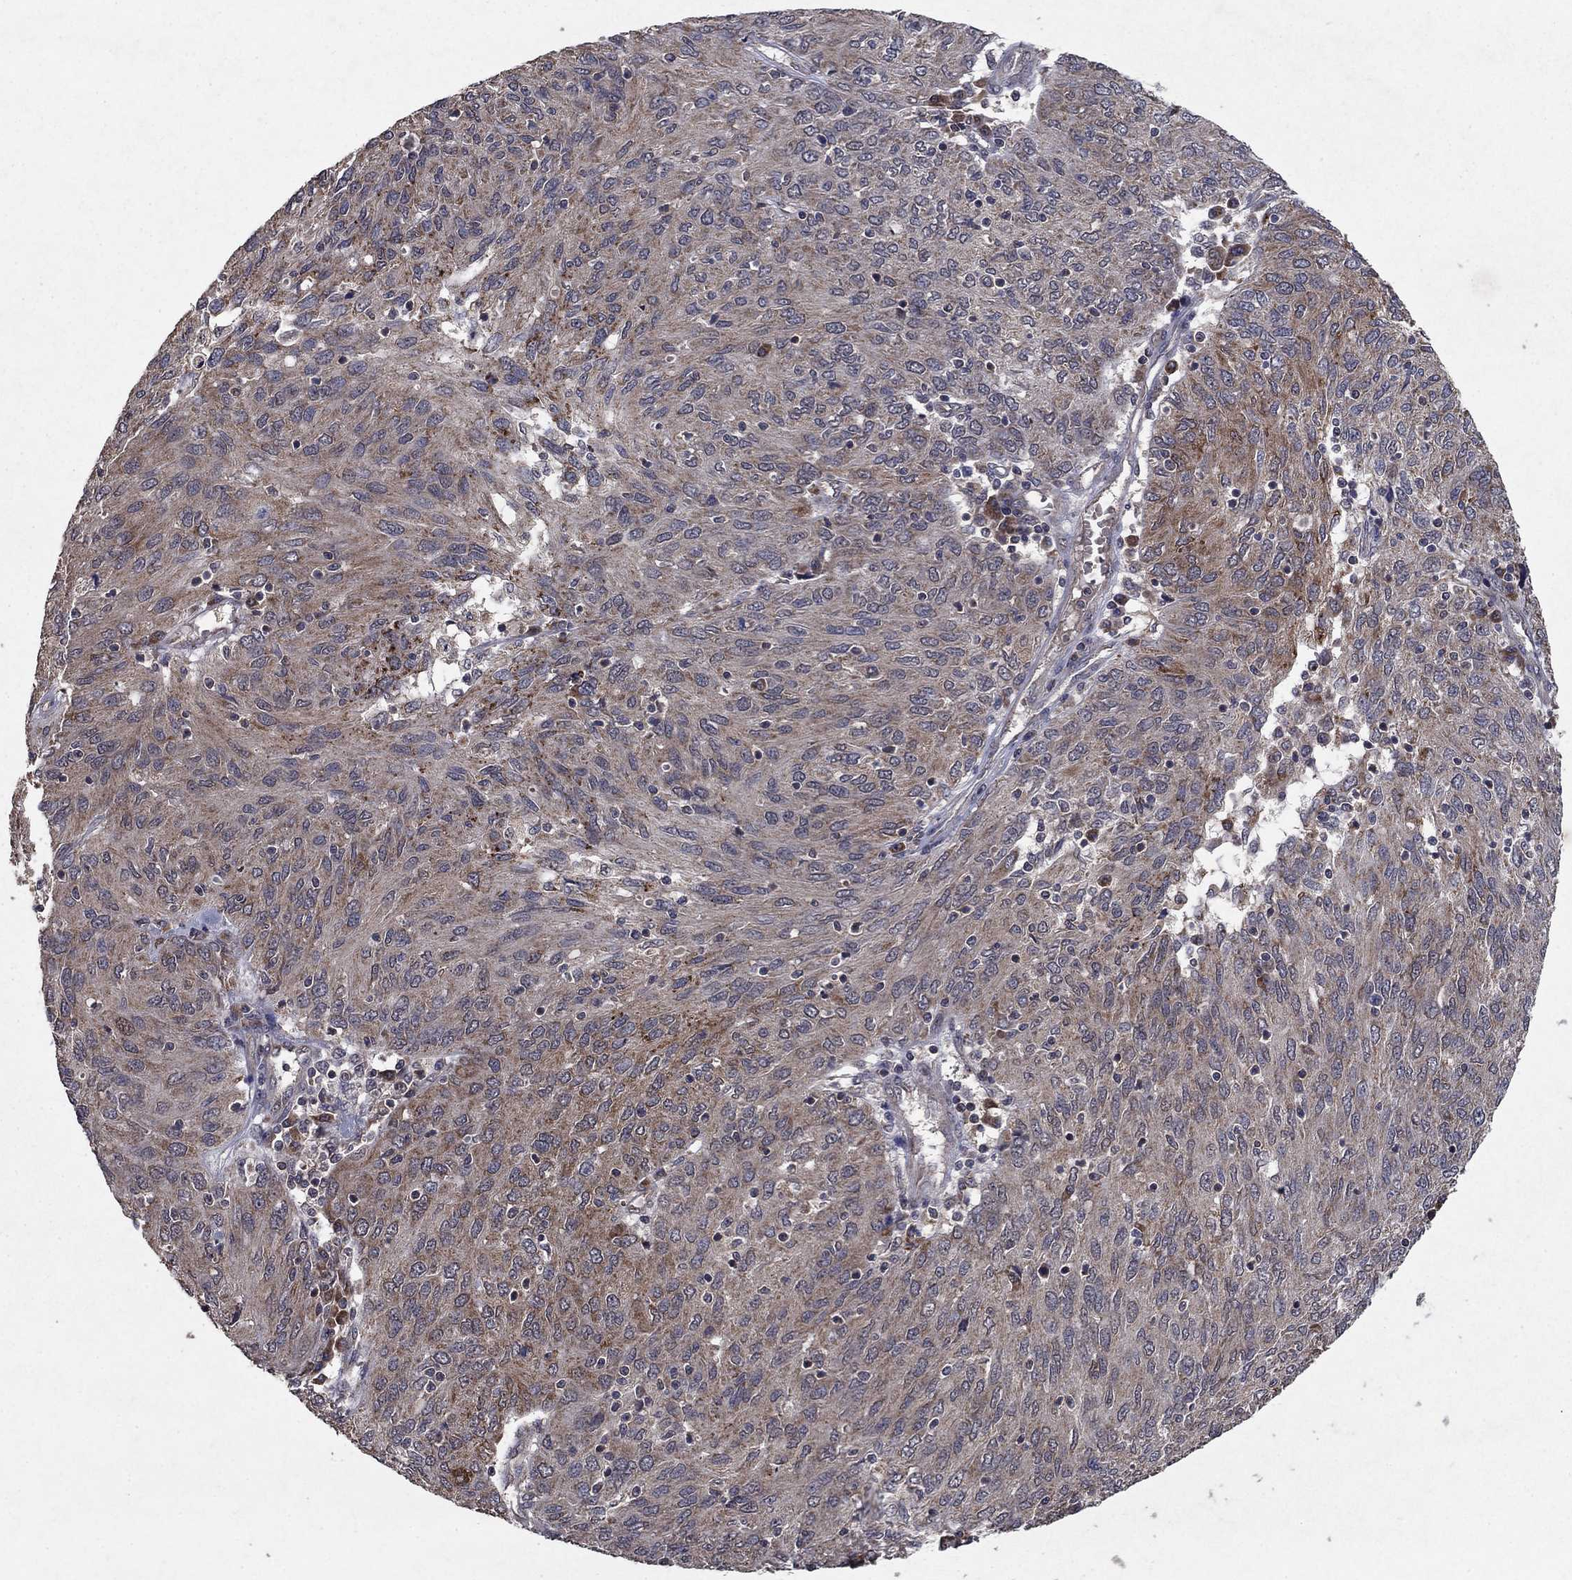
{"staining": {"intensity": "moderate", "quantity": "<25%", "location": "cytoplasmic/membranous"}, "tissue": "ovarian cancer", "cell_type": "Tumor cells", "image_type": "cancer", "snomed": [{"axis": "morphology", "description": "Carcinoma, endometroid"}, {"axis": "topography", "description": "Ovary"}], "caption": "Human ovarian cancer (endometroid carcinoma) stained with a brown dye displays moderate cytoplasmic/membranous positive expression in approximately <25% of tumor cells.", "gene": "DHRS1", "patient": {"sex": "female", "age": 50}}